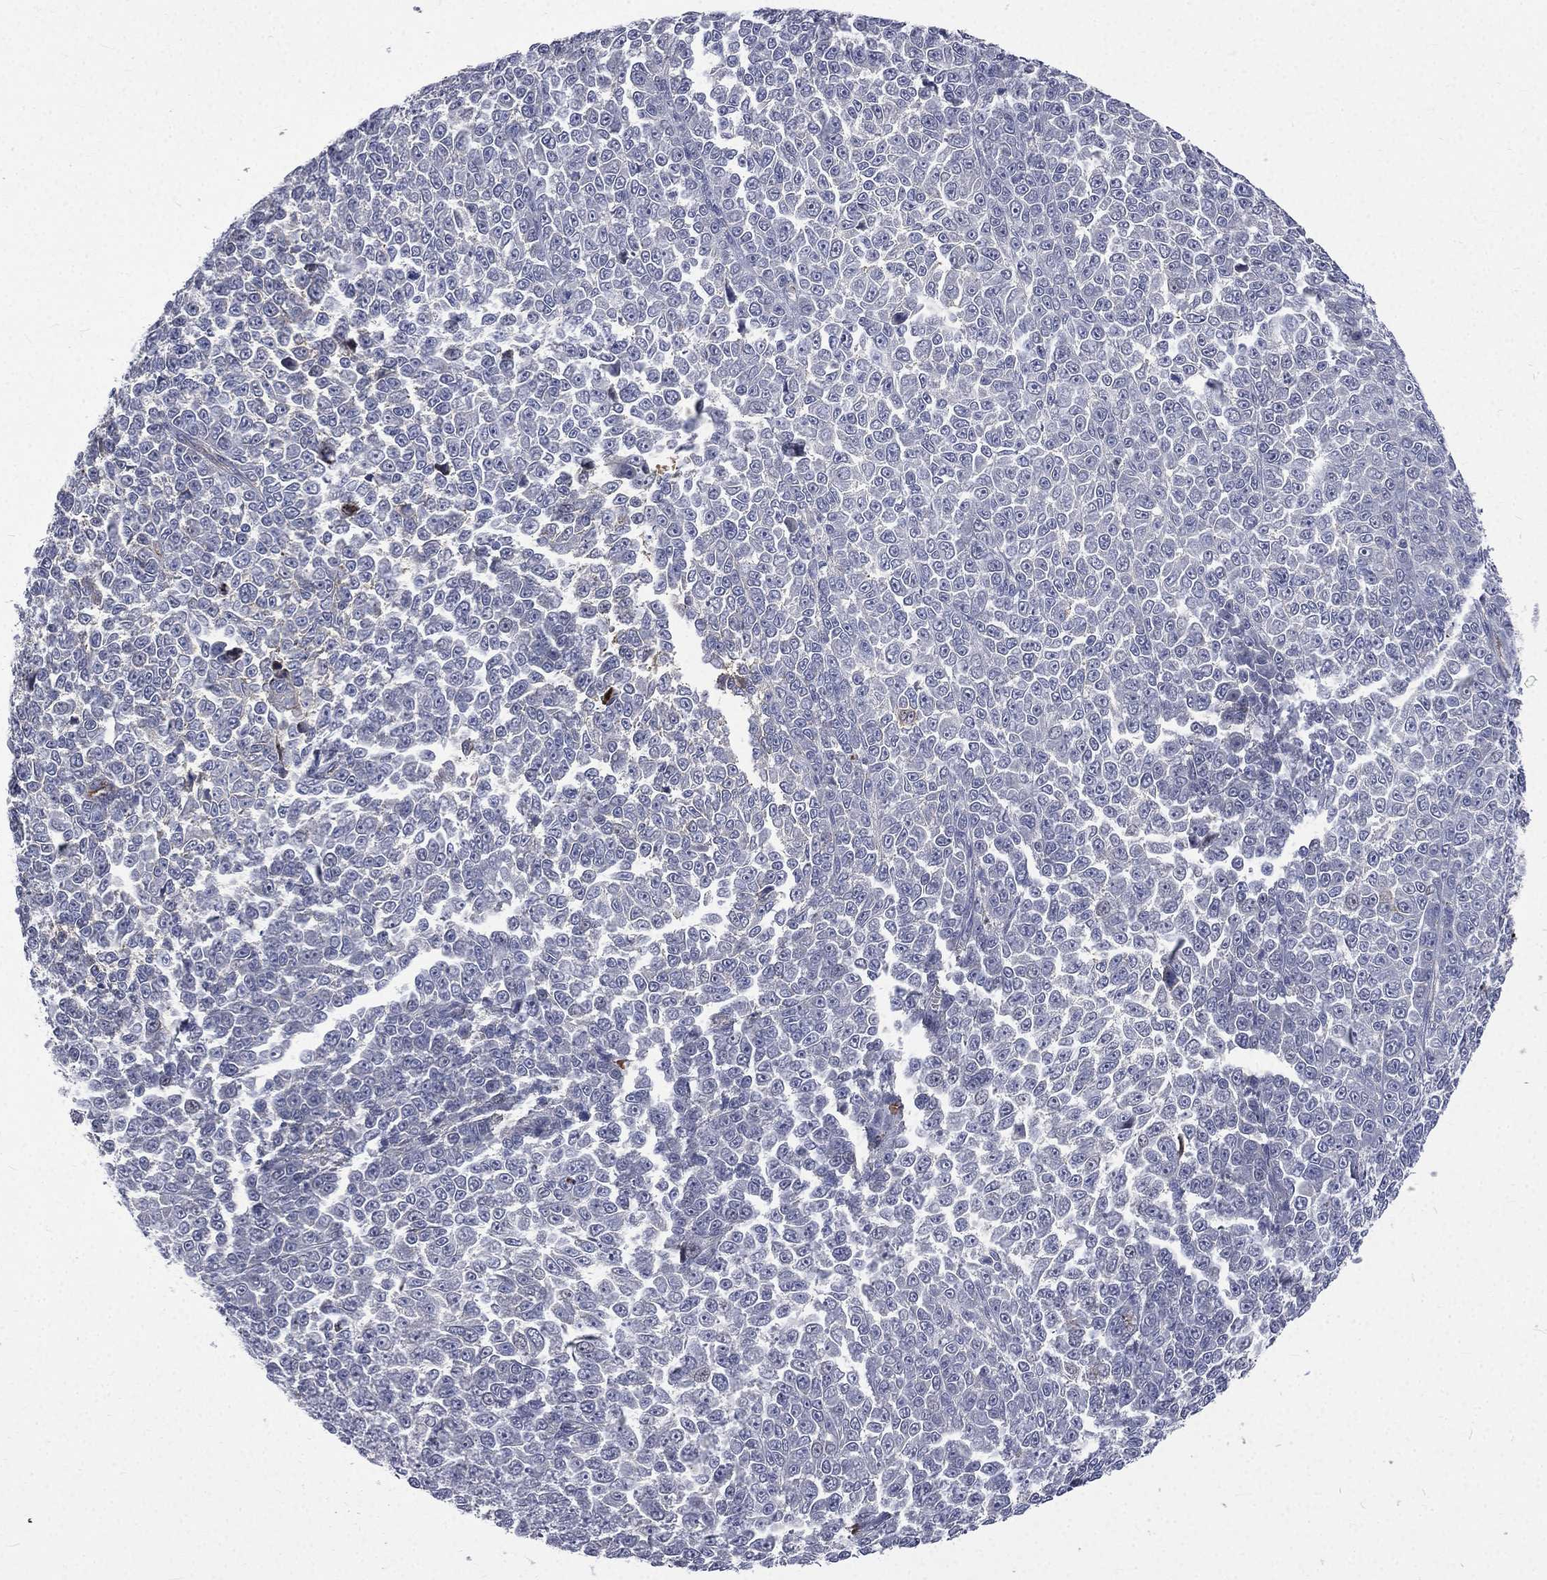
{"staining": {"intensity": "negative", "quantity": "none", "location": "none"}, "tissue": "melanoma", "cell_type": "Tumor cells", "image_type": "cancer", "snomed": [{"axis": "morphology", "description": "Malignant melanoma, NOS"}, {"axis": "topography", "description": "Skin"}], "caption": "Protein analysis of malignant melanoma exhibits no significant positivity in tumor cells.", "gene": "FGG", "patient": {"sex": "female", "age": 95}}